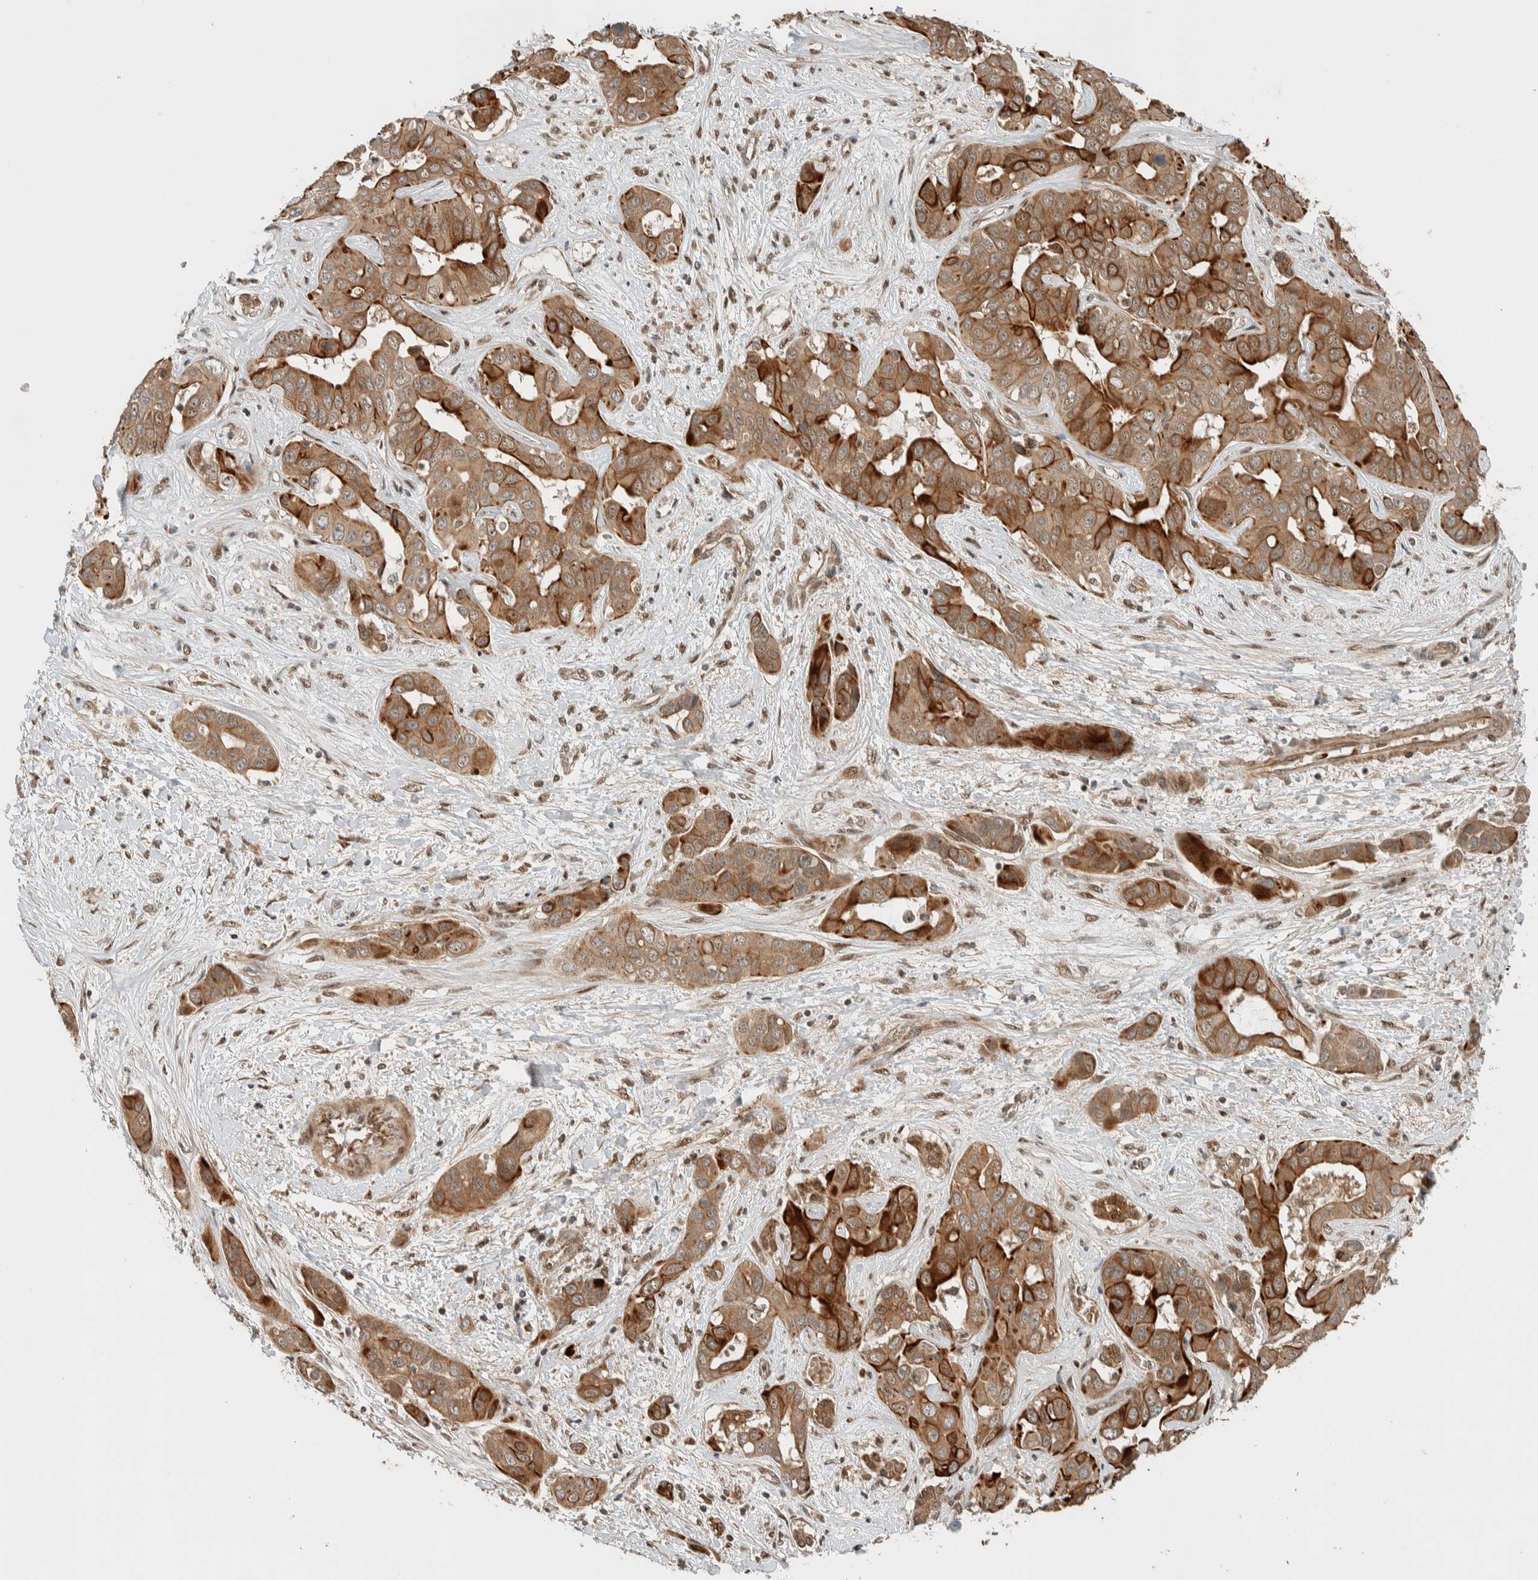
{"staining": {"intensity": "moderate", "quantity": ">75%", "location": "cytoplasmic/membranous"}, "tissue": "liver cancer", "cell_type": "Tumor cells", "image_type": "cancer", "snomed": [{"axis": "morphology", "description": "Cholangiocarcinoma"}, {"axis": "topography", "description": "Liver"}], "caption": "A medium amount of moderate cytoplasmic/membranous expression is identified in approximately >75% of tumor cells in liver cancer tissue.", "gene": "STXBP4", "patient": {"sex": "female", "age": 52}}